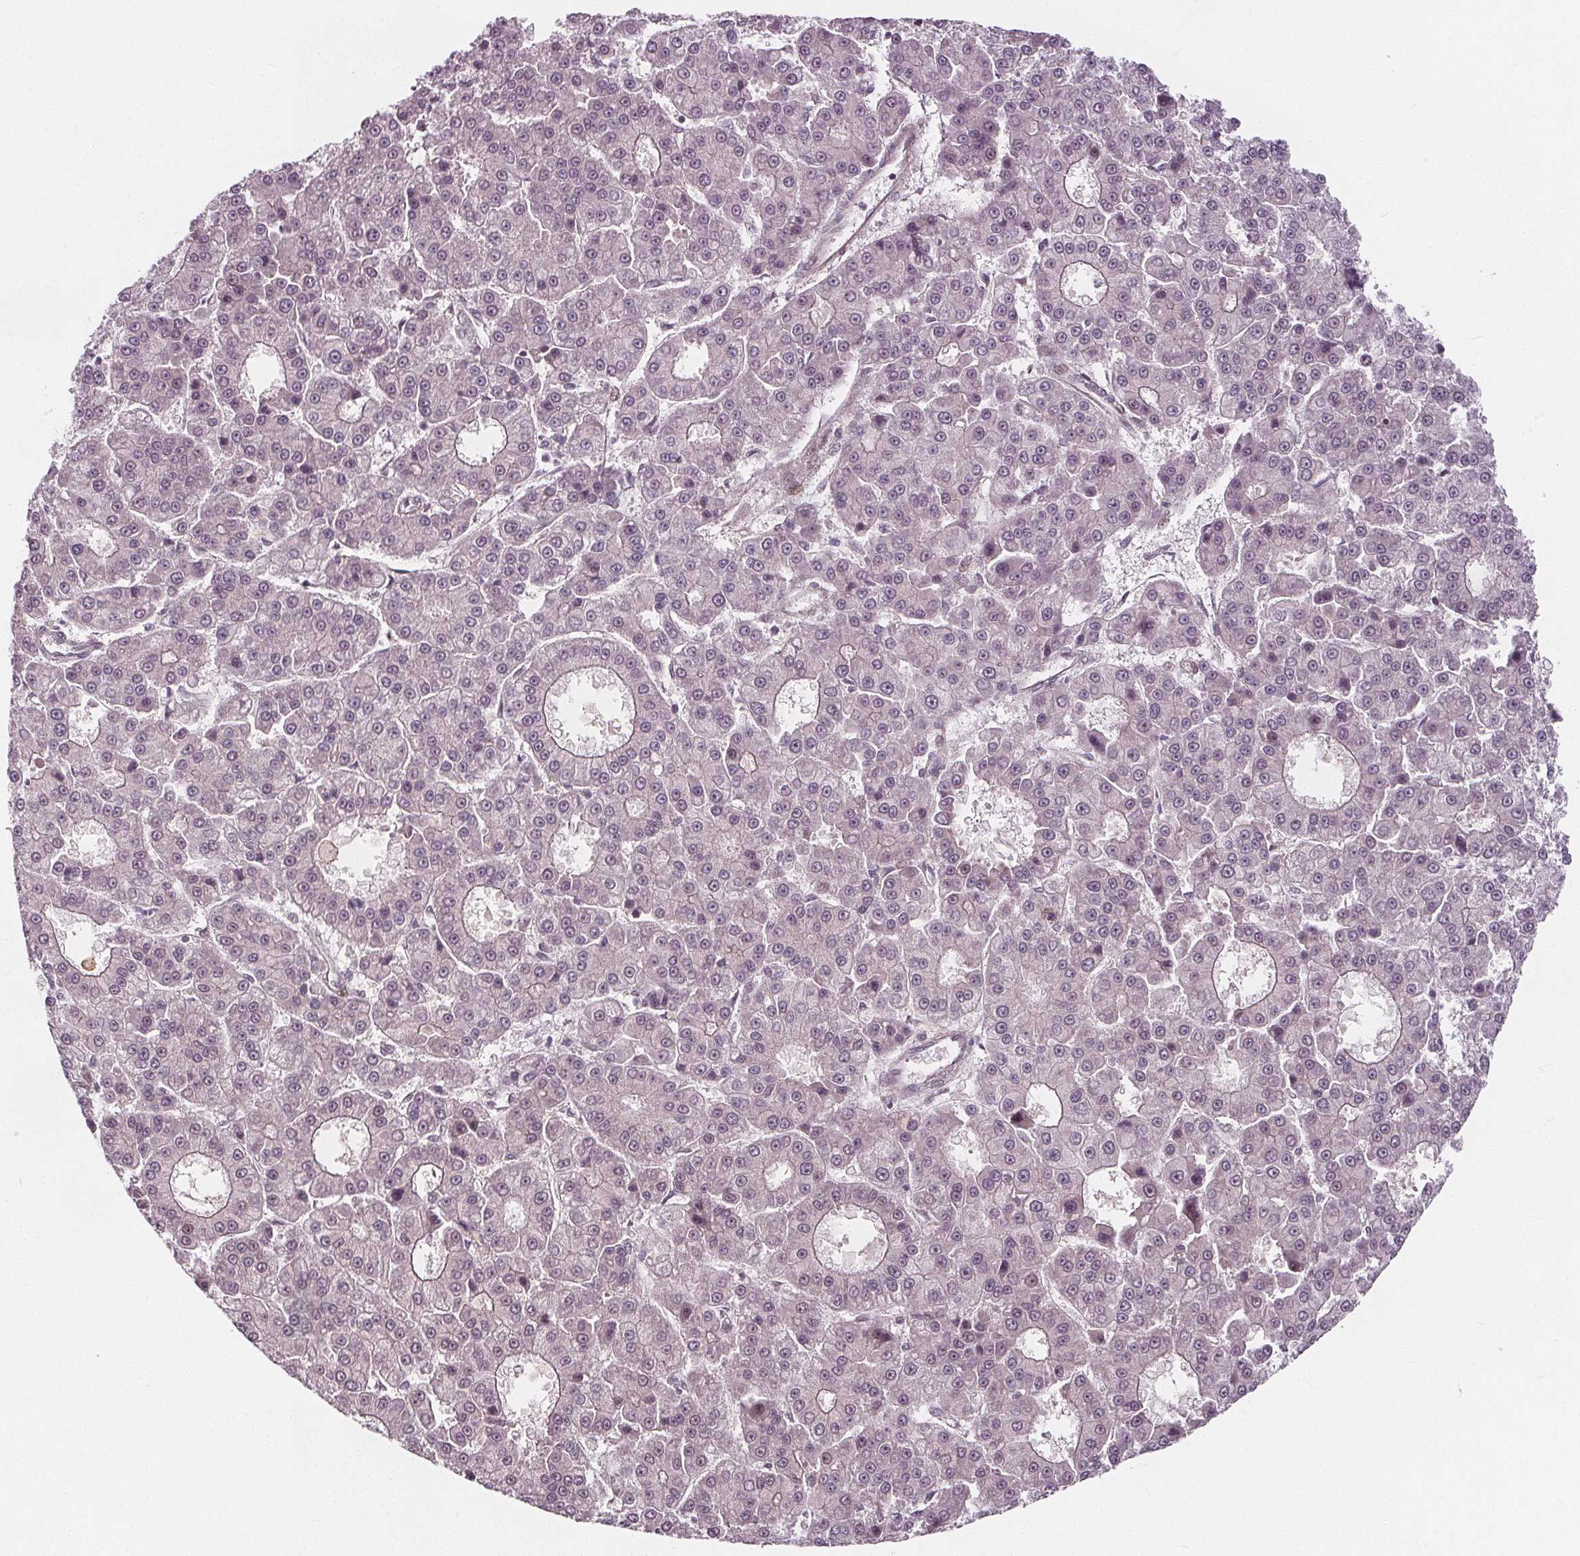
{"staining": {"intensity": "negative", "quantity": "none", "location": "none"}, "tissue": "liver cancer", "cell_type": "Tumor cells", "image_type": "cancer", "snomed": [{"axis": "morphology", "description": "Carcinoma, Hepatocellular, NOS"}, {"axis": "topography", "description": "Liver"}], "caption": "Immunohistochemistry (IHC) photomicrograph of neoplastic tissue: human liver cancer stained with DAB exhibits no significant protein staining in tumor cells. (DAB (3,3'-diaminobenzidine) IHC with hematoxylin counter stain).", "gene": "AKT1S1", "patient": {"sex": "male", "age": 70}}